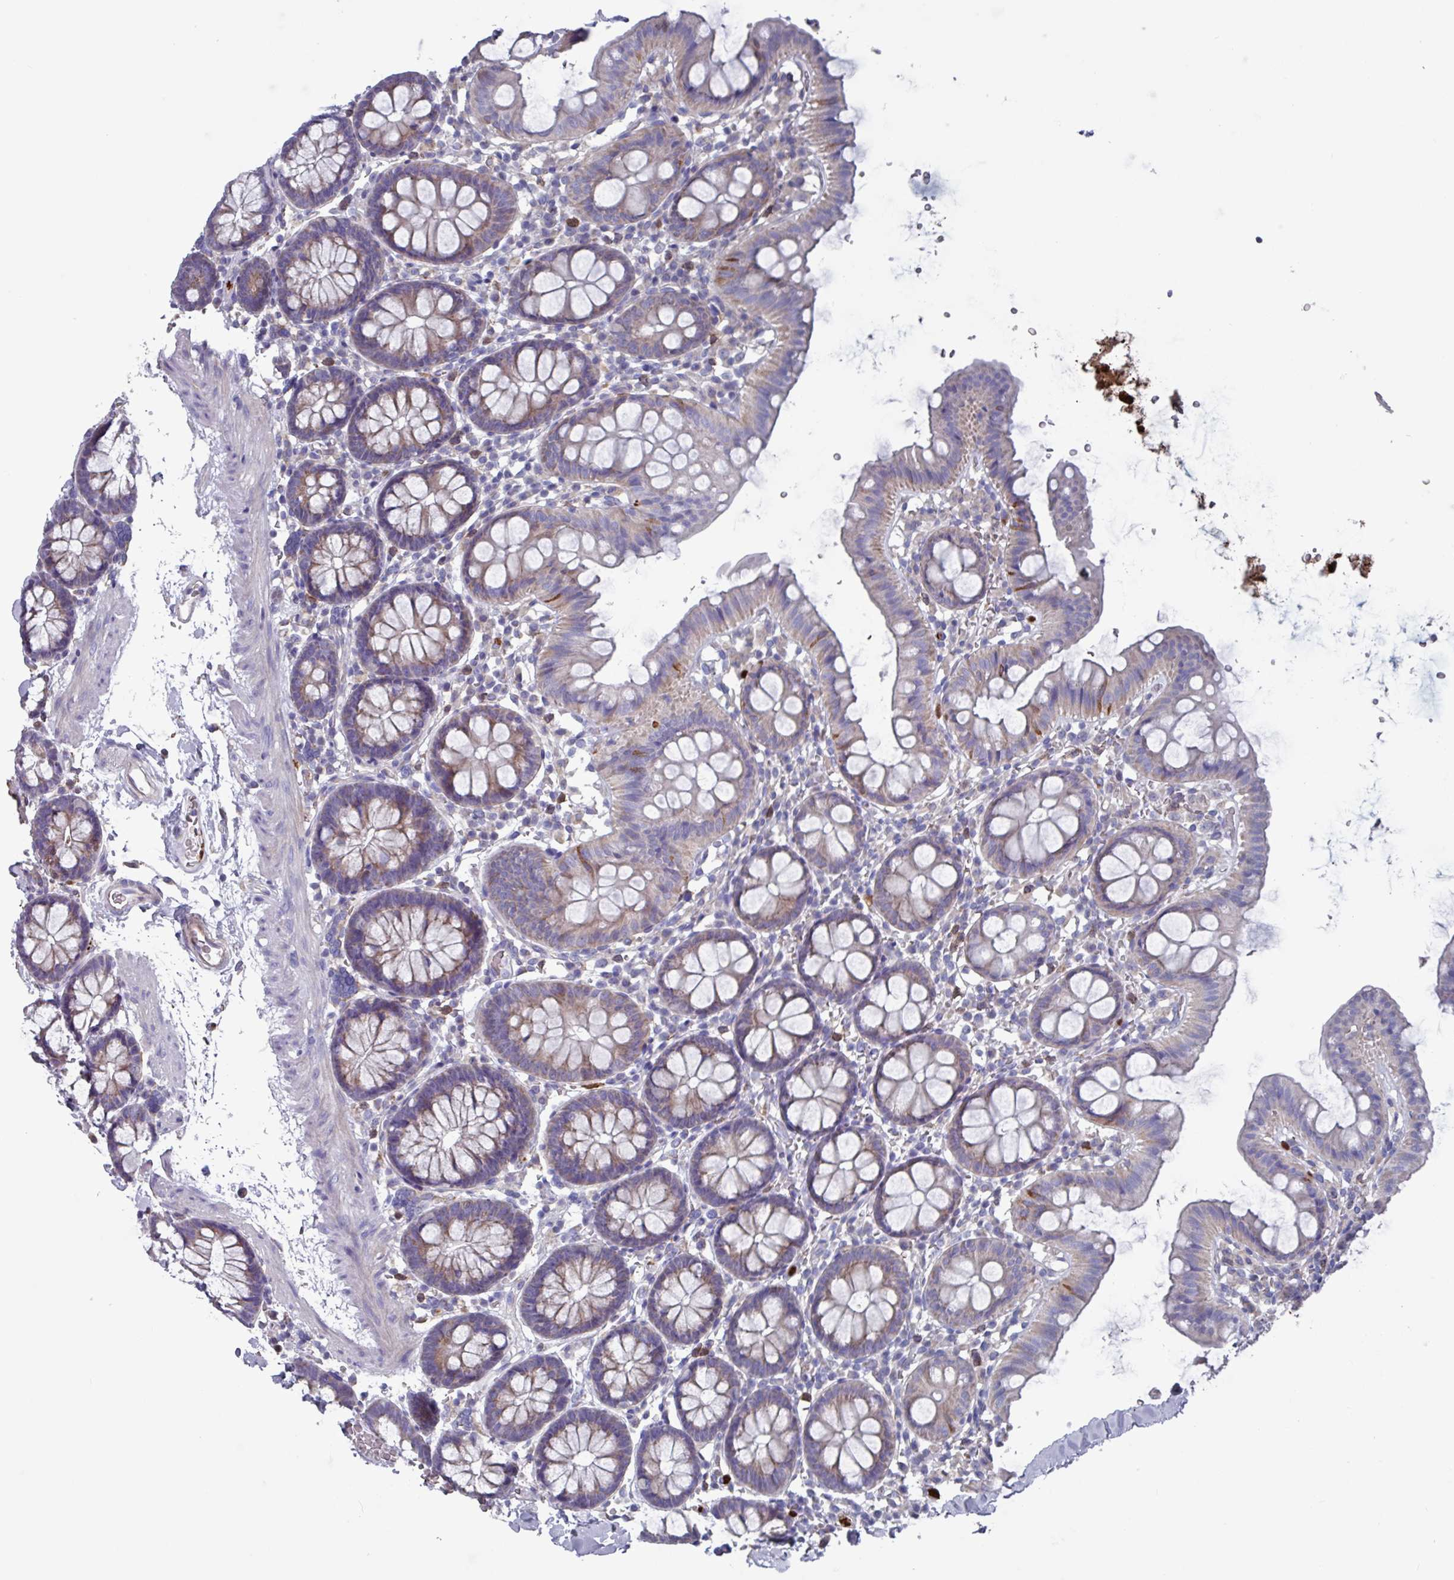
{"staining": {"intensity": "moderate", "quantity": ">75%", "location": "cytoplasmic/membranous"}, "tissue": "colon", "cell_type": "Endothelial cells", "image_type": "normal", "snomed": [{"axis": "morphology", "description": "Normal tissue, NOS"}, {"axis": "topography", "description": "Colon"}], "caption": "IHC photomicrograph of benign human colon stained for a protein (brown), which reveals medium levels of moderate cytoplasmic/membranous expression in about >75% of endothelial cells.", "gene": "UQCC2", "patient": {"sex": "male", "age": 75}}